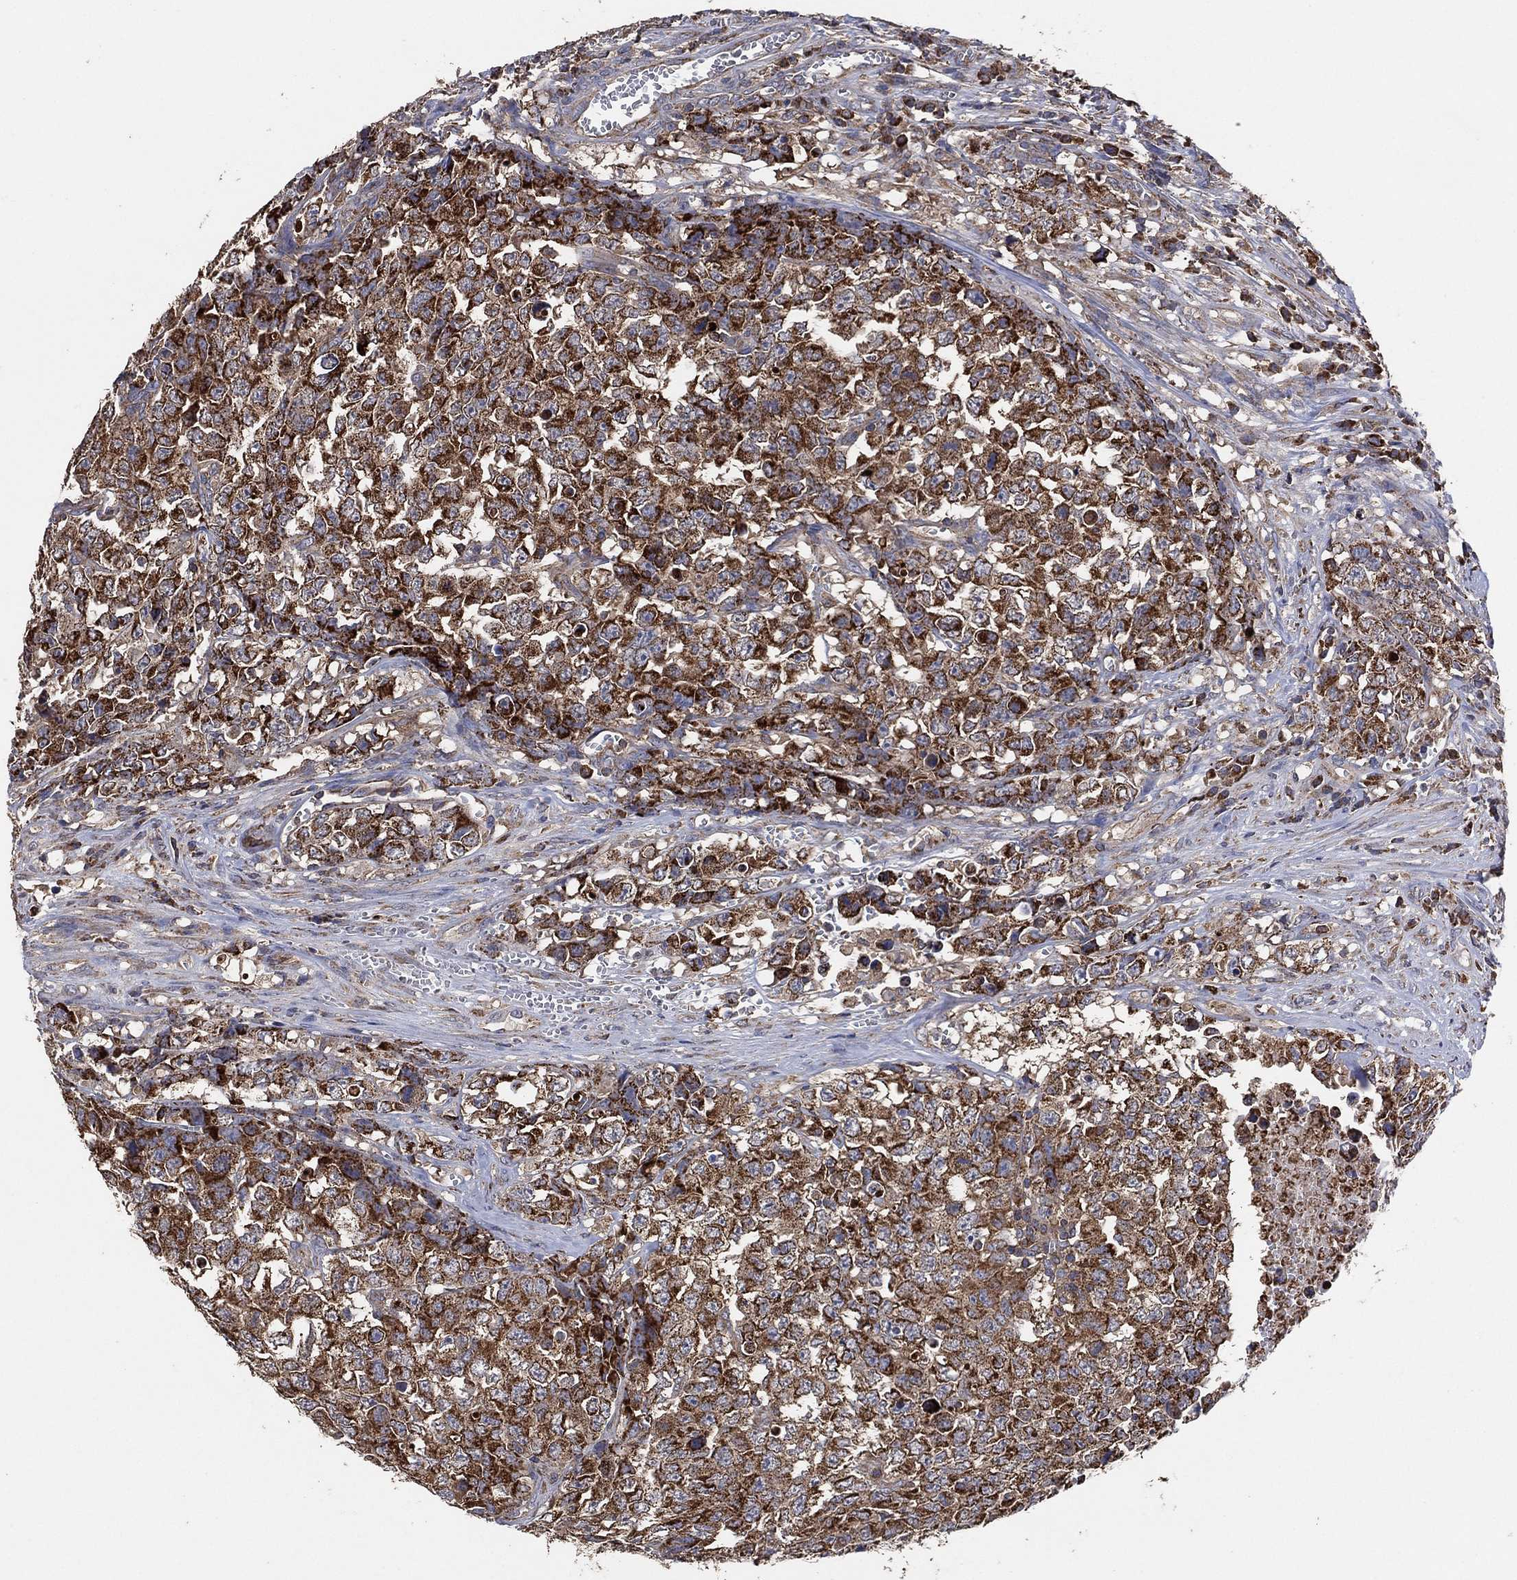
{"staining": {"intensity": "strong", "quantity": "25%-75%", "location": "cytoplasmic/membranous"}, "tissue": "testis cancer", "cell_type": "Tumor cells", "image_type": "cancer", "snomed": [{"axis": "morphology", "description": "Carcinoma, Embryonal, NOS"}, {"axis": "topography", "description": "Testis"}], "caption": "Human embryonal carcinoma (testis) stained for a protein (brown) displays strong cytoplasmic/membranous positive staining in about 25%-75% of tumor cells.", "gene": "LIMD1", "patient": {"sex": "male", "age": 23}}